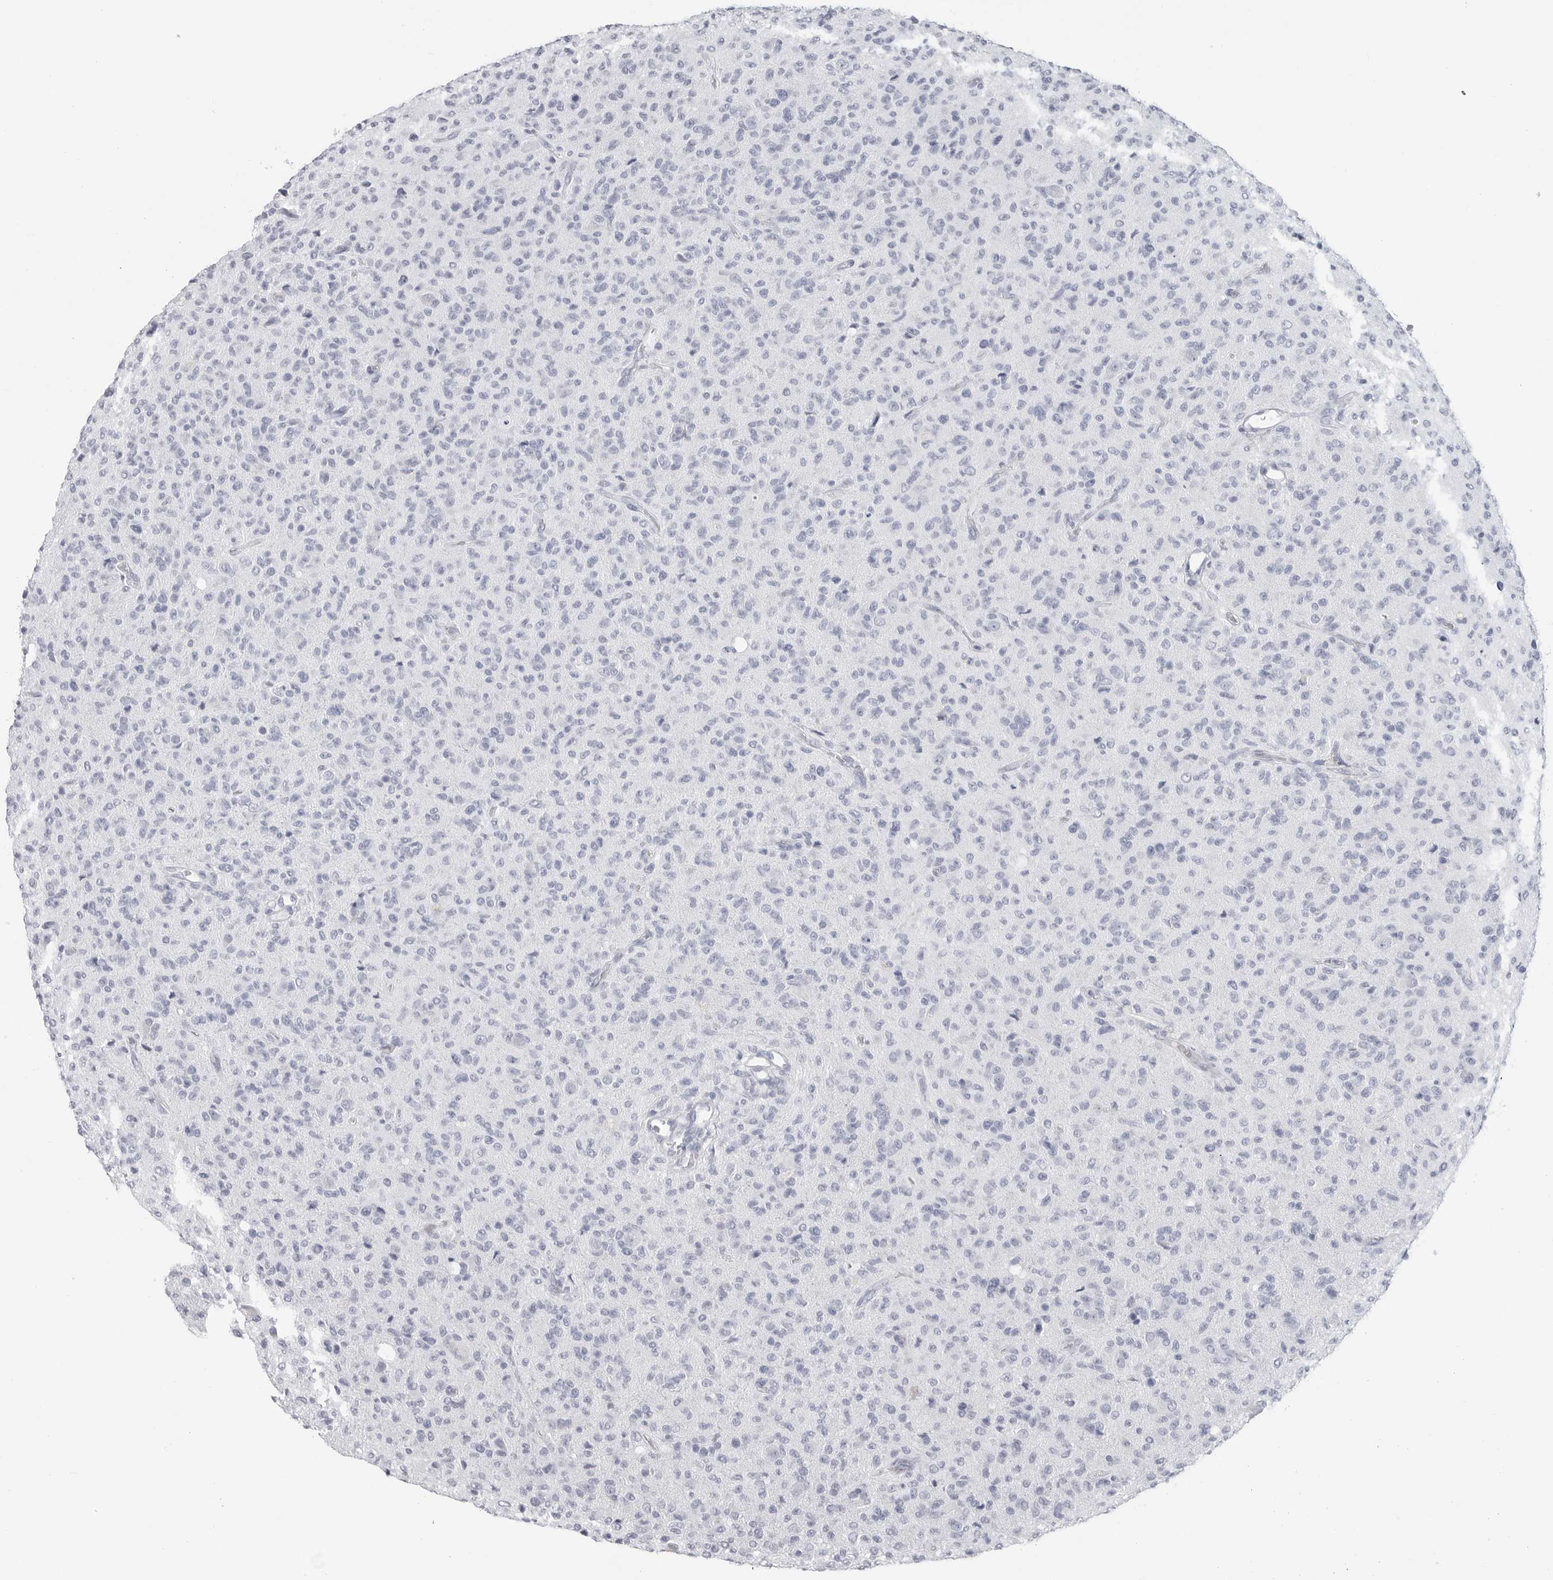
{"staining": {"intensity": "negative", "quantity": "none", "location": "none"}, "tissue": "glioma", "cell_type": "Tumor cells", "image_type": "cancer", "snomed": [{"axis": "morphology", "description": "Glioma, malignant, High grade"}, {"axis": "topography", "description": "Brain"}], "caption": "This histopathology image is of glioma stained with immunohistochemistry (IHC) to label a protein in brown with the nuclei are counter-stained blue. There is no staining in tumor cells. (DAB (3,3'-diaminobenzidine) immunohistochemistry, high magnification).", "gene": "CSH1", "patient": {"sex": "female", "age": 57}}